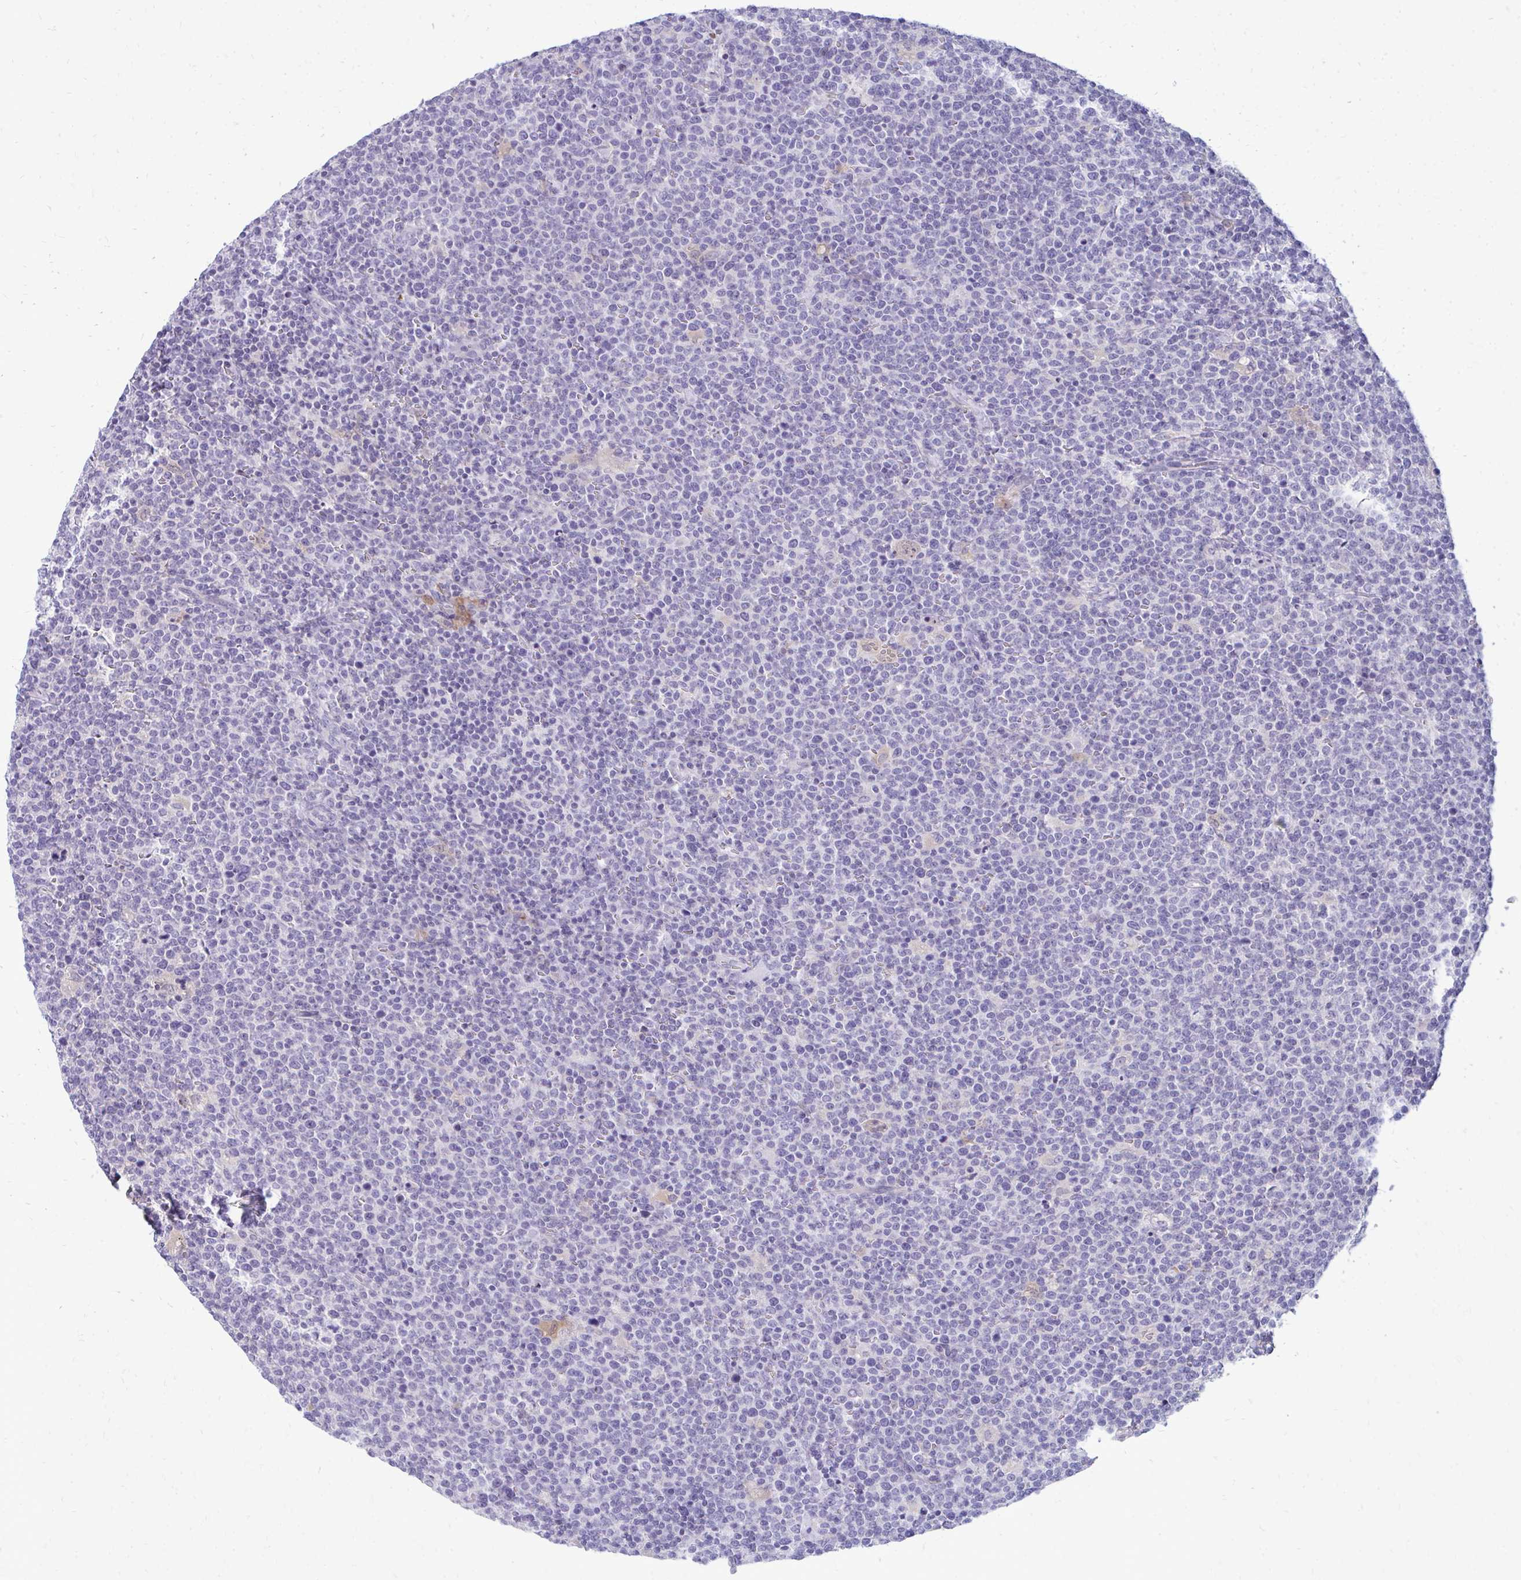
{"staining": {"intensity": "negative", "quantity": "none", "location": "none"}, "tissue": "lymphoma", "cell_type": "Tumor cells", "image_type": "cancer", "snomed": [{"axis": "morphology", "description": "Malignant lymphoma, non-Hodgkin's type, High grade"}, {"axis": "topography", "description": "Lymph node"}], "caption": "High magnification brightfield microscopy of lymphoma stained with DAB (brown) and counterstained with hematoxylin (blue): tumor cells show no significant expression. The staining was performed using DAB to visualize the protein expression in brown, while the nuclei were stained in blue with hematoxylin (Magnification: 20x).", "gene": "FABP3", "patient": {"sex": "male", "age": 61}}